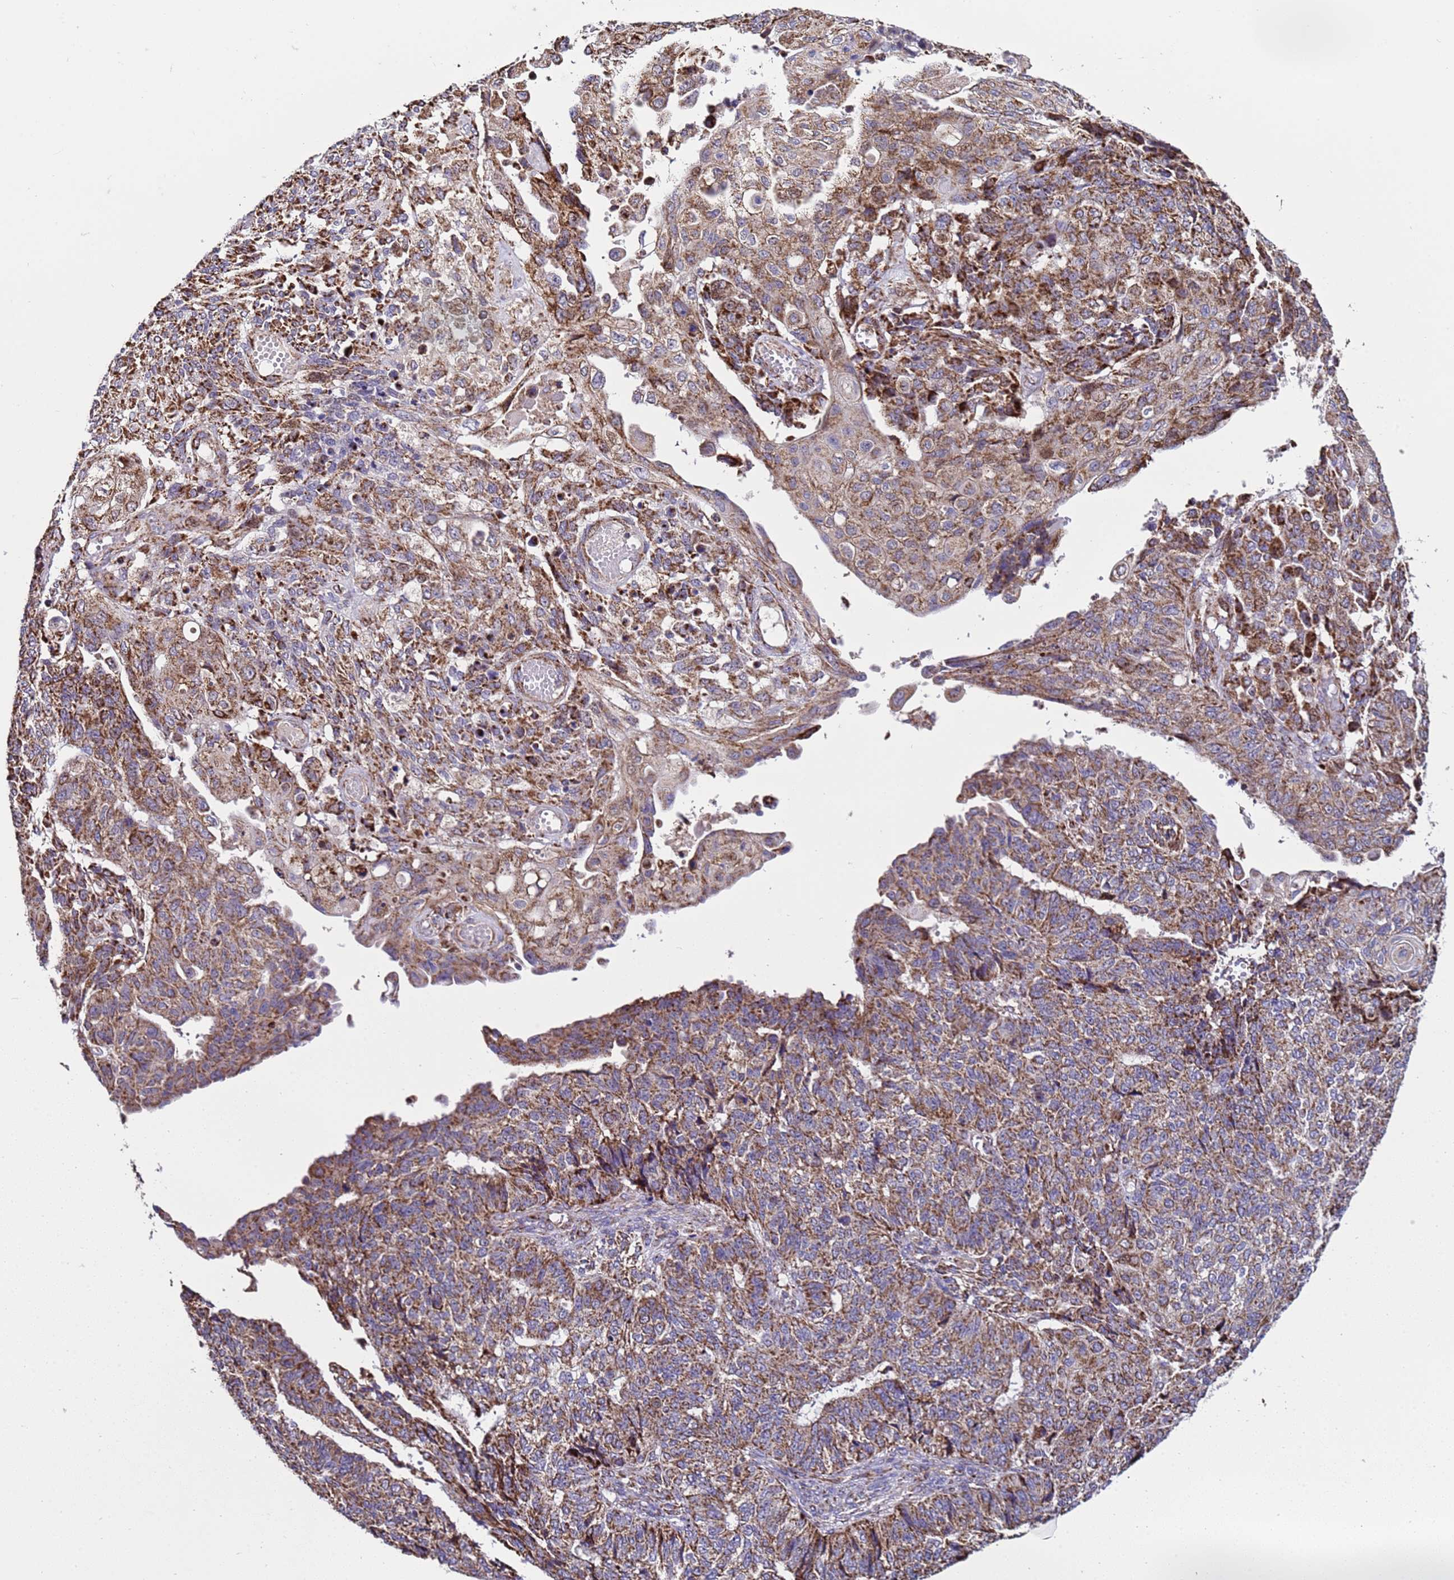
{"staining": {"intensity": "moderate", "quantity": ">75%", "location": "cytoplasmic/membranous"}, "tissue": "endometrial cancer", "cell_type": "Tumor cells", "image_type": "cancer", "snomed": [{"axis": "morphology", "description": "Adenocarcinoma, NOS"}, {"axis": "topography", "description": "Endometrium"}], "caption": "This is an image of IHC staining of adenocarcinoma (endometrial), which shows moderate expression in the cytoplasmic/membranous of tumor cells.", "gene": "MRPS12", "patient": {"sex": "female", "age": 32}}